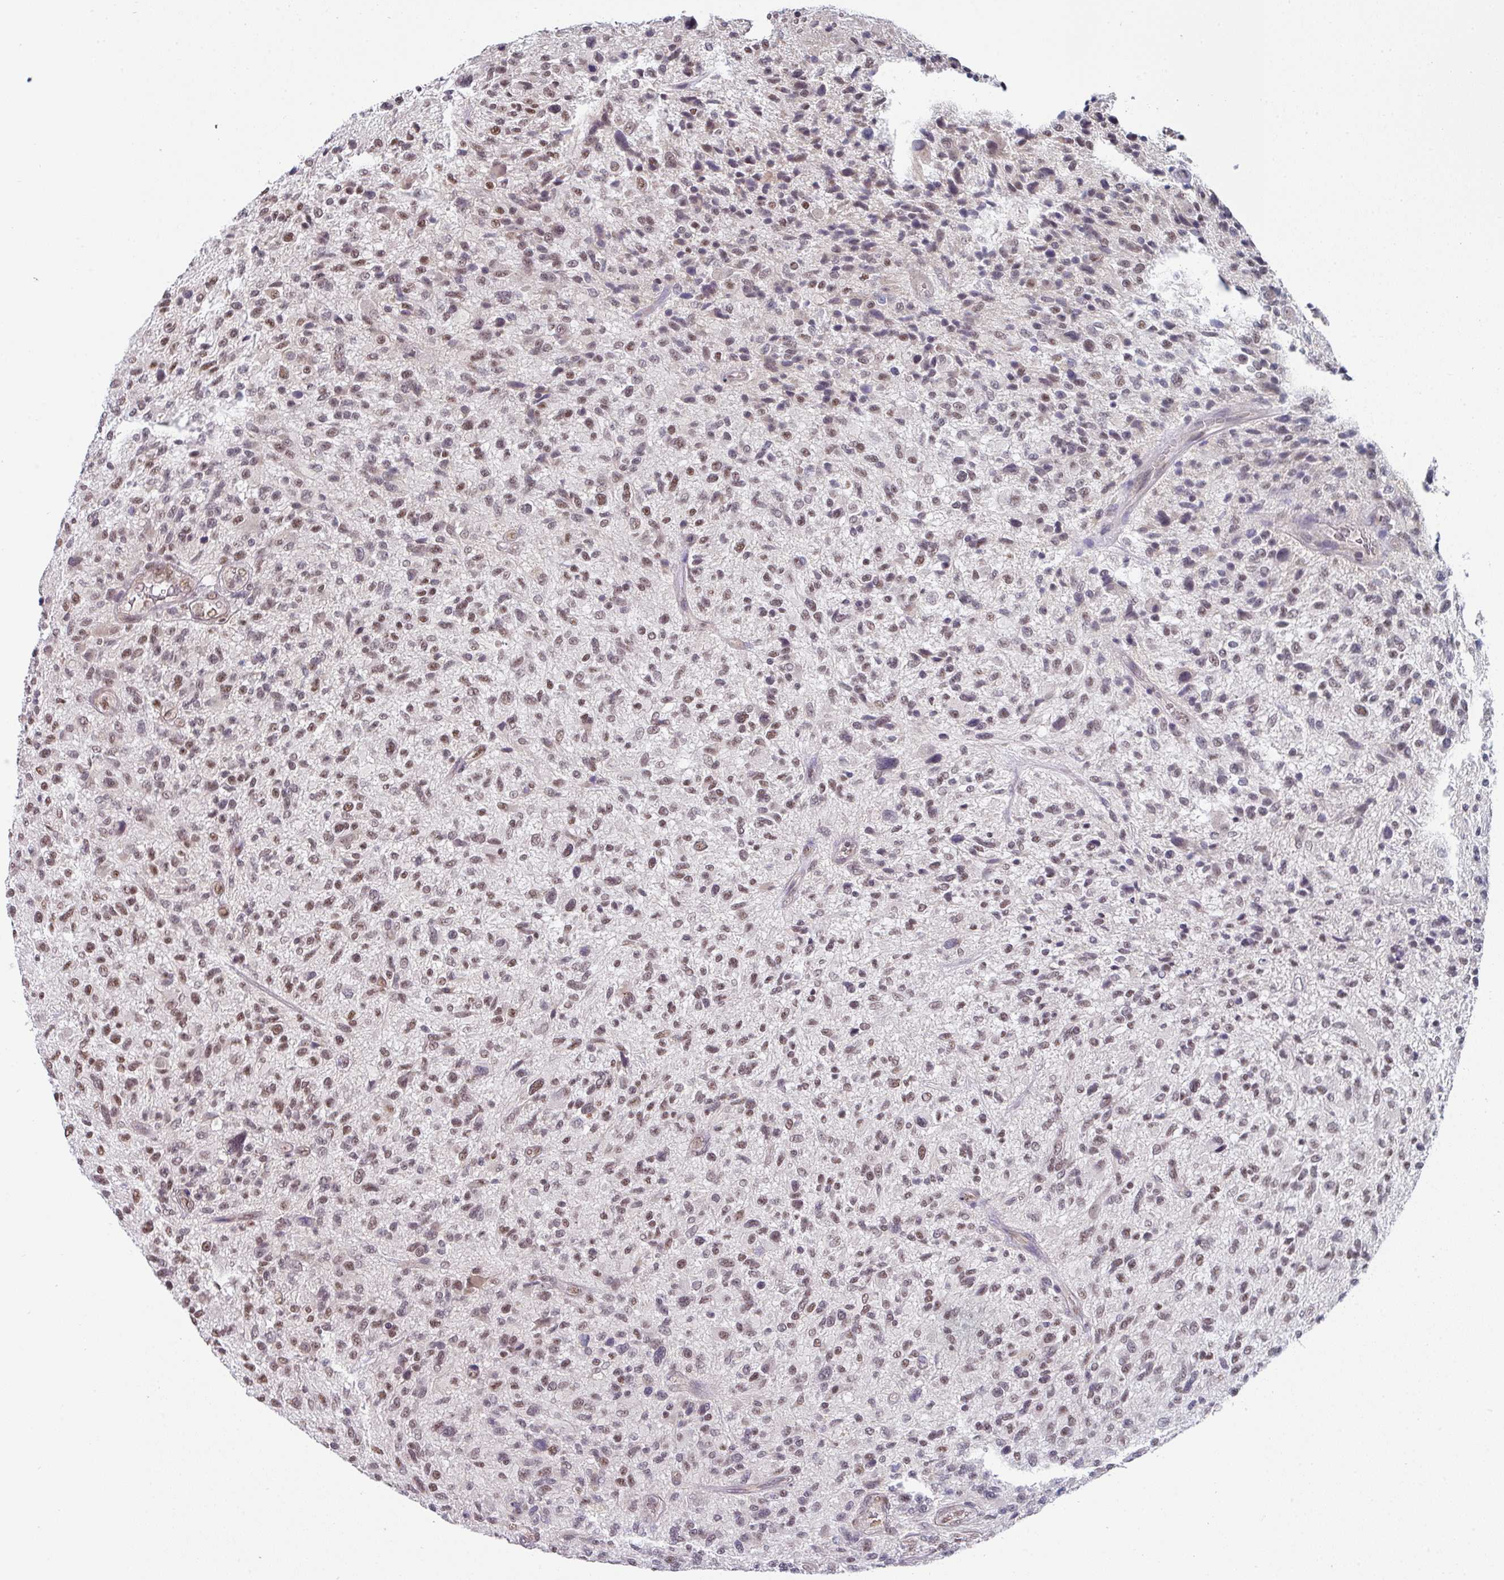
{"staining": {"intensity": "moderate", "quantity": ">75%", "location": "nuclear"}, "tissue": "glioma", "cell_type": "Tumor cells", "image_type": "cancer", "snomed": [{"axis": "morphology", "description": "Glioma, malignant, High grade"}, {"axis": "topography", "description": "Brain"}], "caption": "Tumor cells demonstrate medium levels of moderate nuclear expression in about >75% of cells in malignant glioma (high-grade). (Brightfield microscopy of DAB IHC at high magnification).", "gene": "TMED5", "patient": {"sex": "male", "age": 47}}